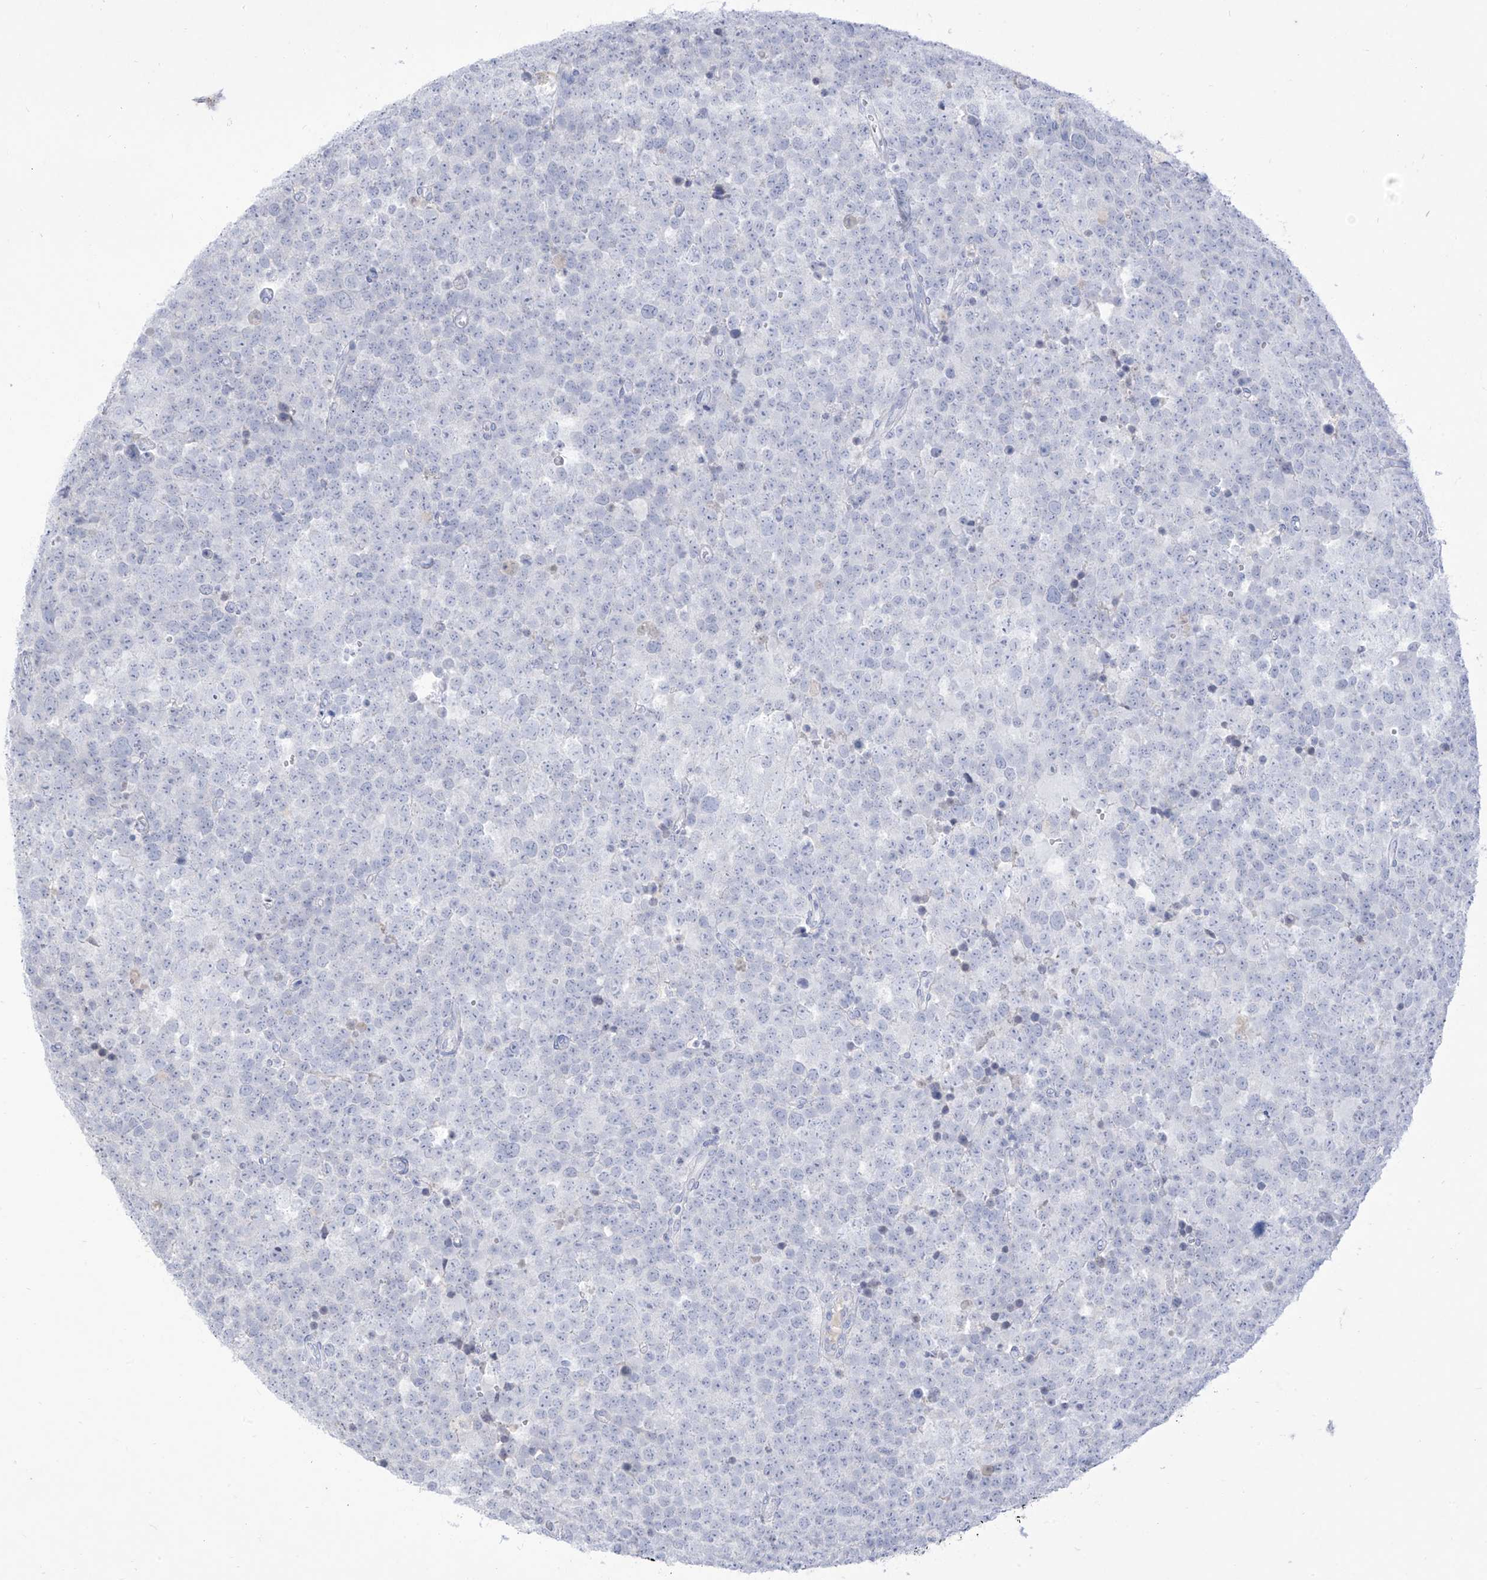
{"staining": {"intensity": "negative", "quantity": "none", "location": "none"}, "tissue": "testis cancer", "cell_type": "Tumor cells", "image_type": "cancer", "snomed": [{"axis": "morphology", "description": "Seminoma, NOS"}, {"axis": "topography", "description": "Testis"}], "caption": "The histopathology image exhibits no staining of tumor cells in testis seminoma.", "gene": "TGM4", "patient": {"sex": "male", "age": 71}}